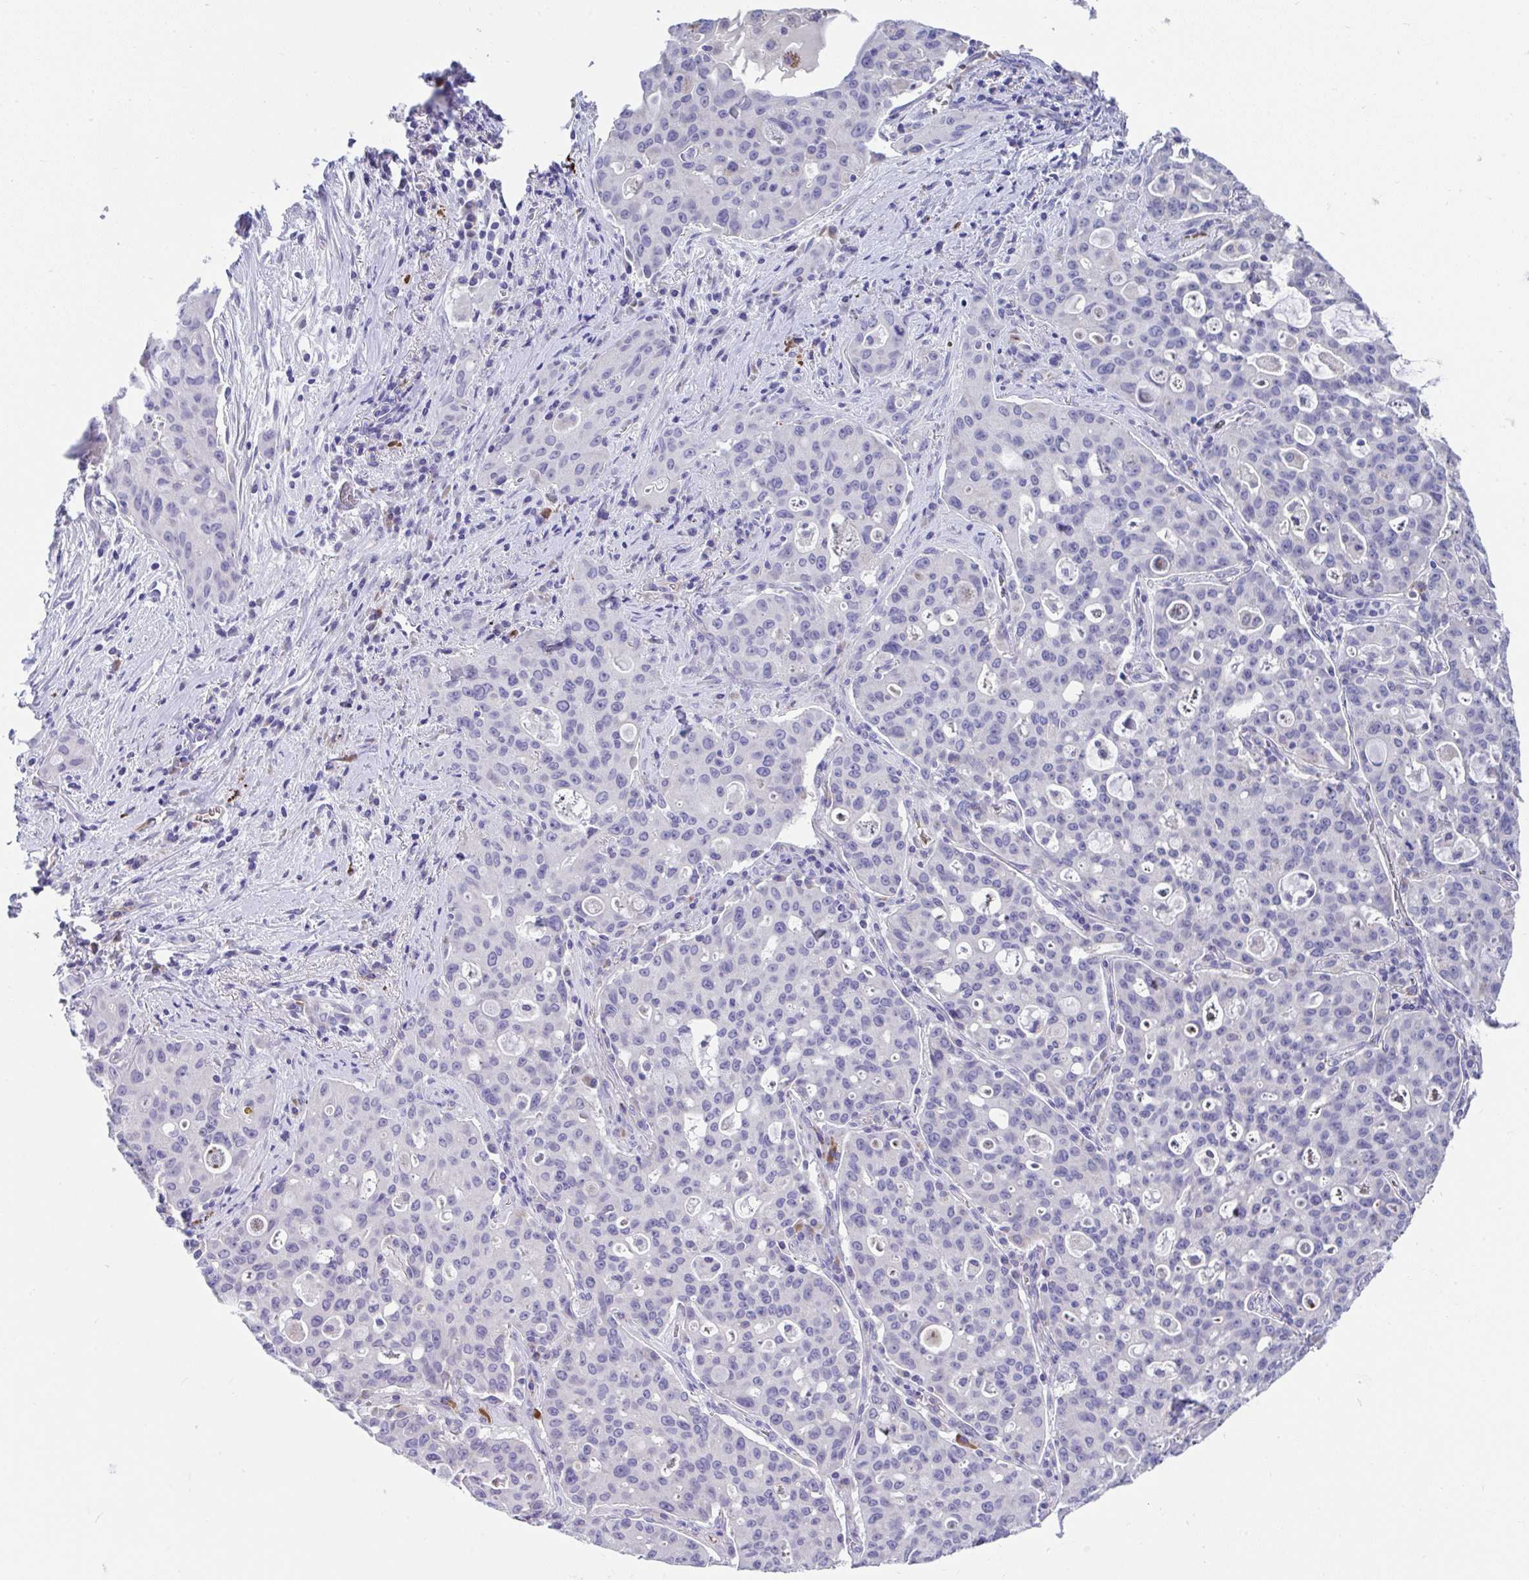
{"staining": {"intensity": "negative", "quantity": "none", "location": "none"}, "tissue": "lung cancer", "cell_type": "Tumor cells", "image_type": "cancer", "snomed": [{"axis": "morphology", "description": "Adenocarcinoma, NOS"}, {"axis": "topography", "description": "Lung"}], "caption": "The photomicrograph displays no staining of tumor cells in lung cancer. (Stains: DAB IHC with hematoxylin counter stain, Microscopy: brightfield microscopy at high magnification).", "gene": "CCSAP", "patient": {"sex": "female", "age": 44}}